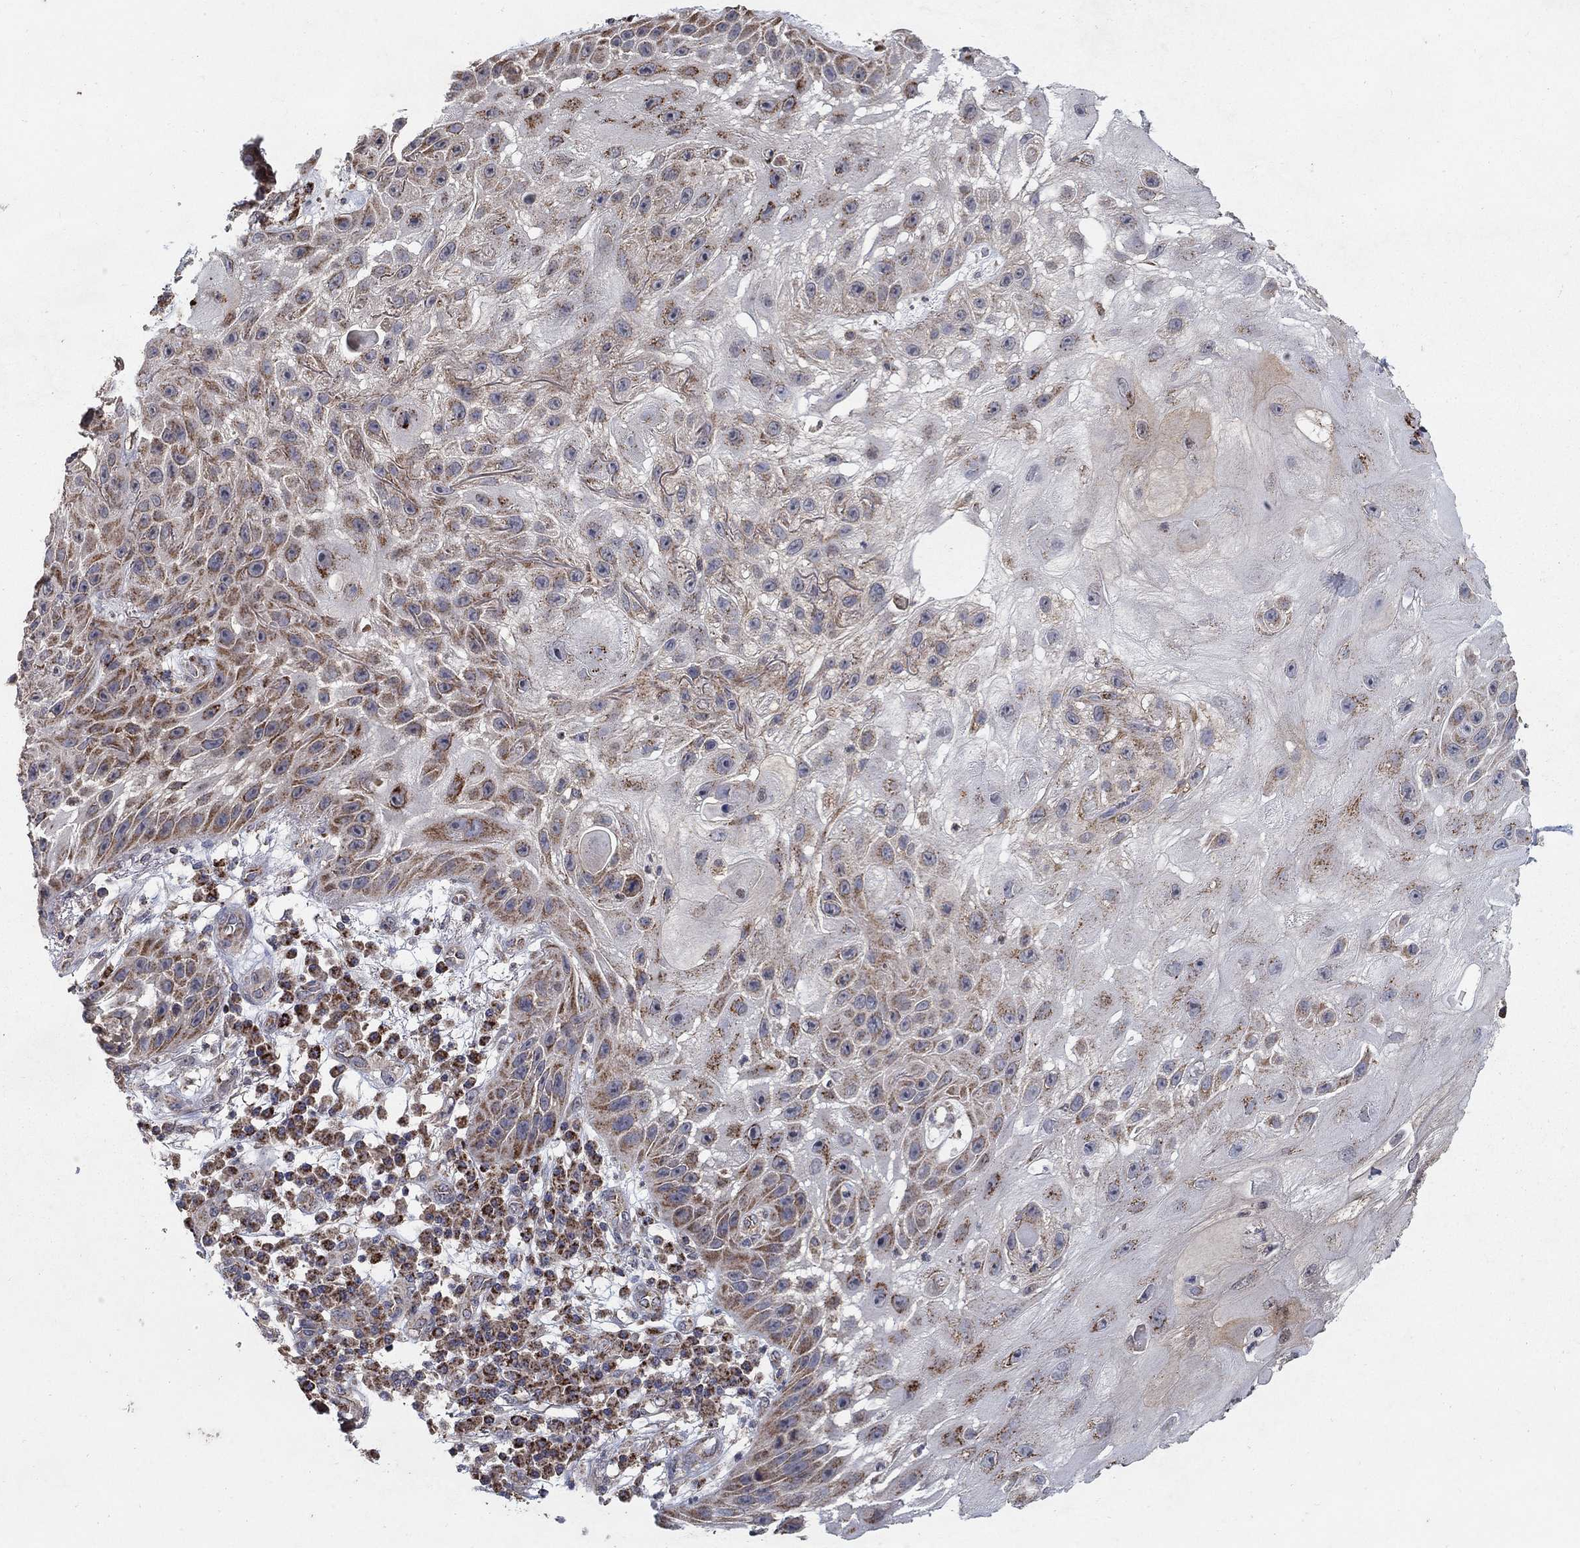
{"staining": {"intensity": "moderate", "quantity": "25%-75%", "location": "cytoplasmic/membranous"}, "tissue": "skin cancer", "cell_type": "Tumor cells", "image_type": "cancer", "snomed": [{"axis": "morphology", "description": "Normal tissue, NOS"}, {"axis": "morphology", "description": "Squamous cell carcinoma, NOS"}, {"axis": "topography", "description": "Skin"}], "caption": "IHC (DAB (3,3'-diaminobenzidine)) staining of skin cancer (squamous cell carcinoma) displays moderate cytoplasmic/membranous protein staining in about 25%-75% of tumor cells.", "gene": "GPSM1", "patient": {"sex": "male", "age": 79}}